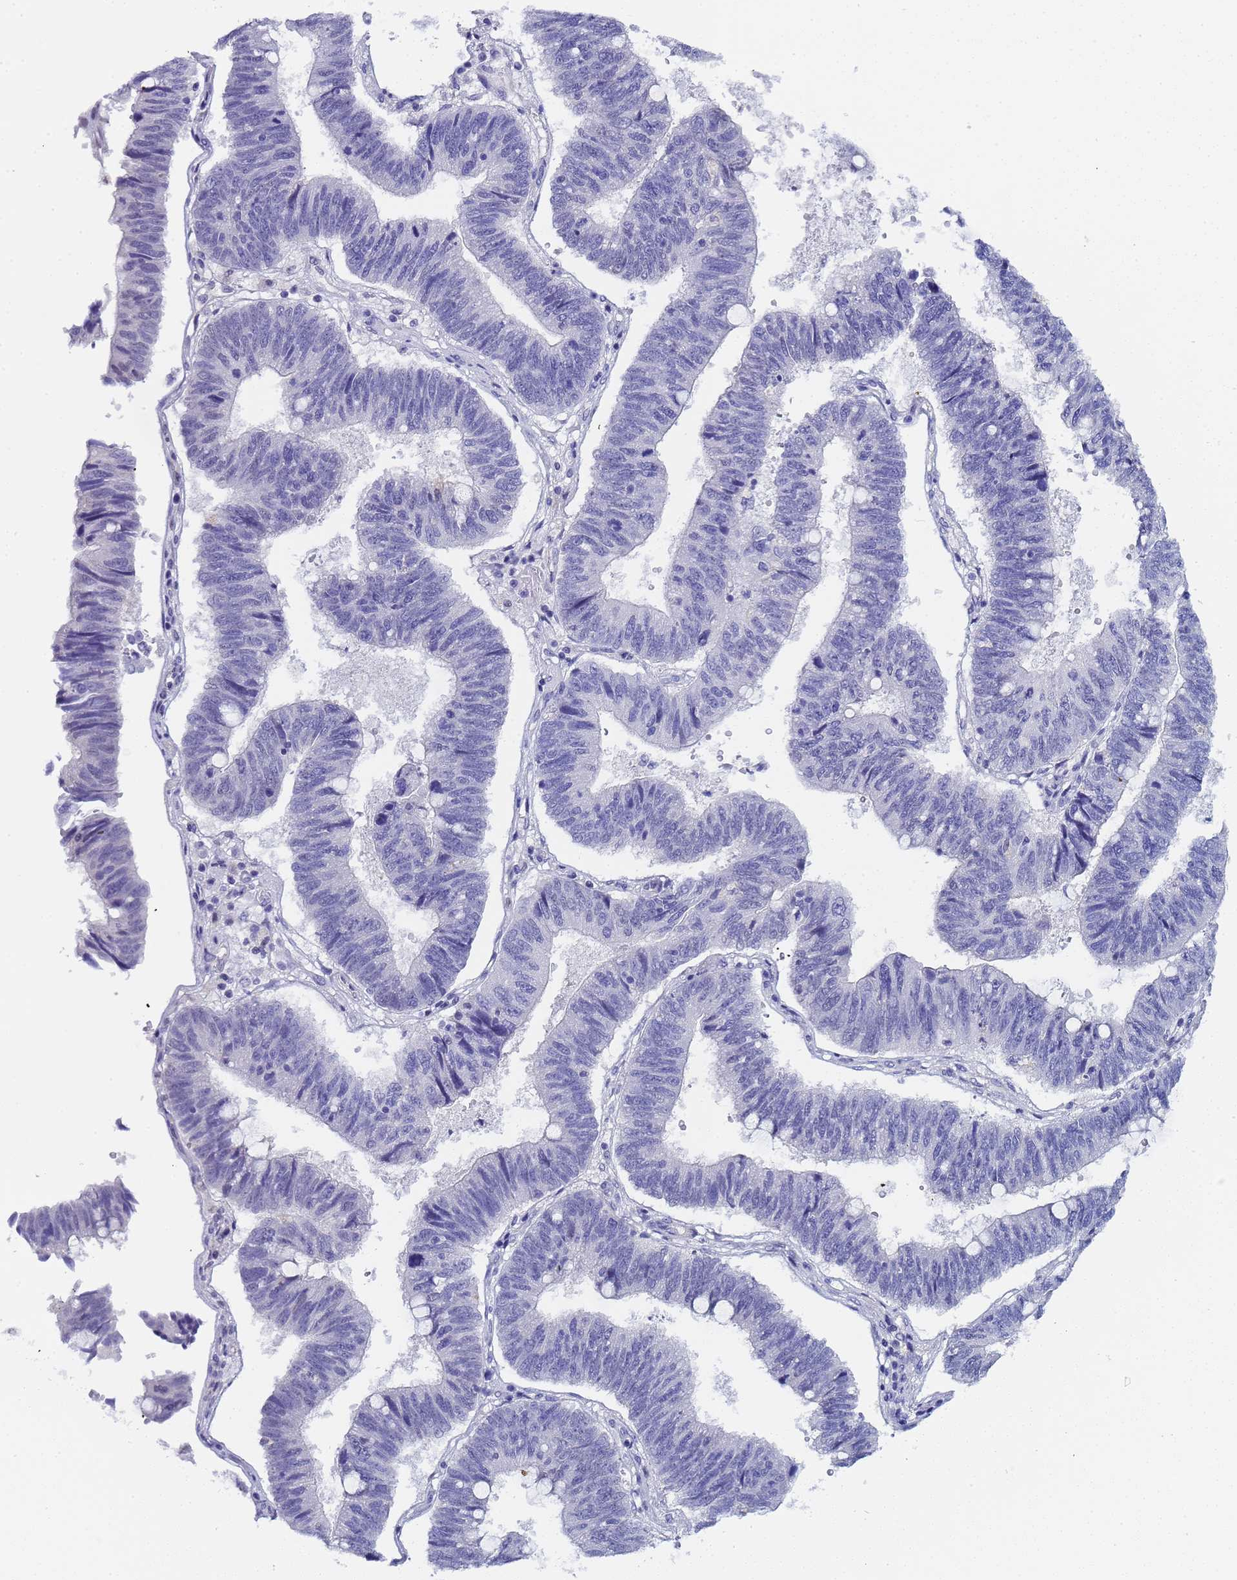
{"staining": {"intensity": "negative", "quantity": "none", "location": "none"}, "tissue": "stomach cancer", "cell_type": "Tumor cells", "image_type": "cancer", "snomed": [{"axis": "morphology", "description": "Adenocarcinoma, NOS"}, {"axis": "topography", "description": "Stomach"}], "caption": "The image exhibits no staining of tumor cells in stomach cancer.", "gene": "CTRC", "patient": {"sex": "male", "age": 59}}